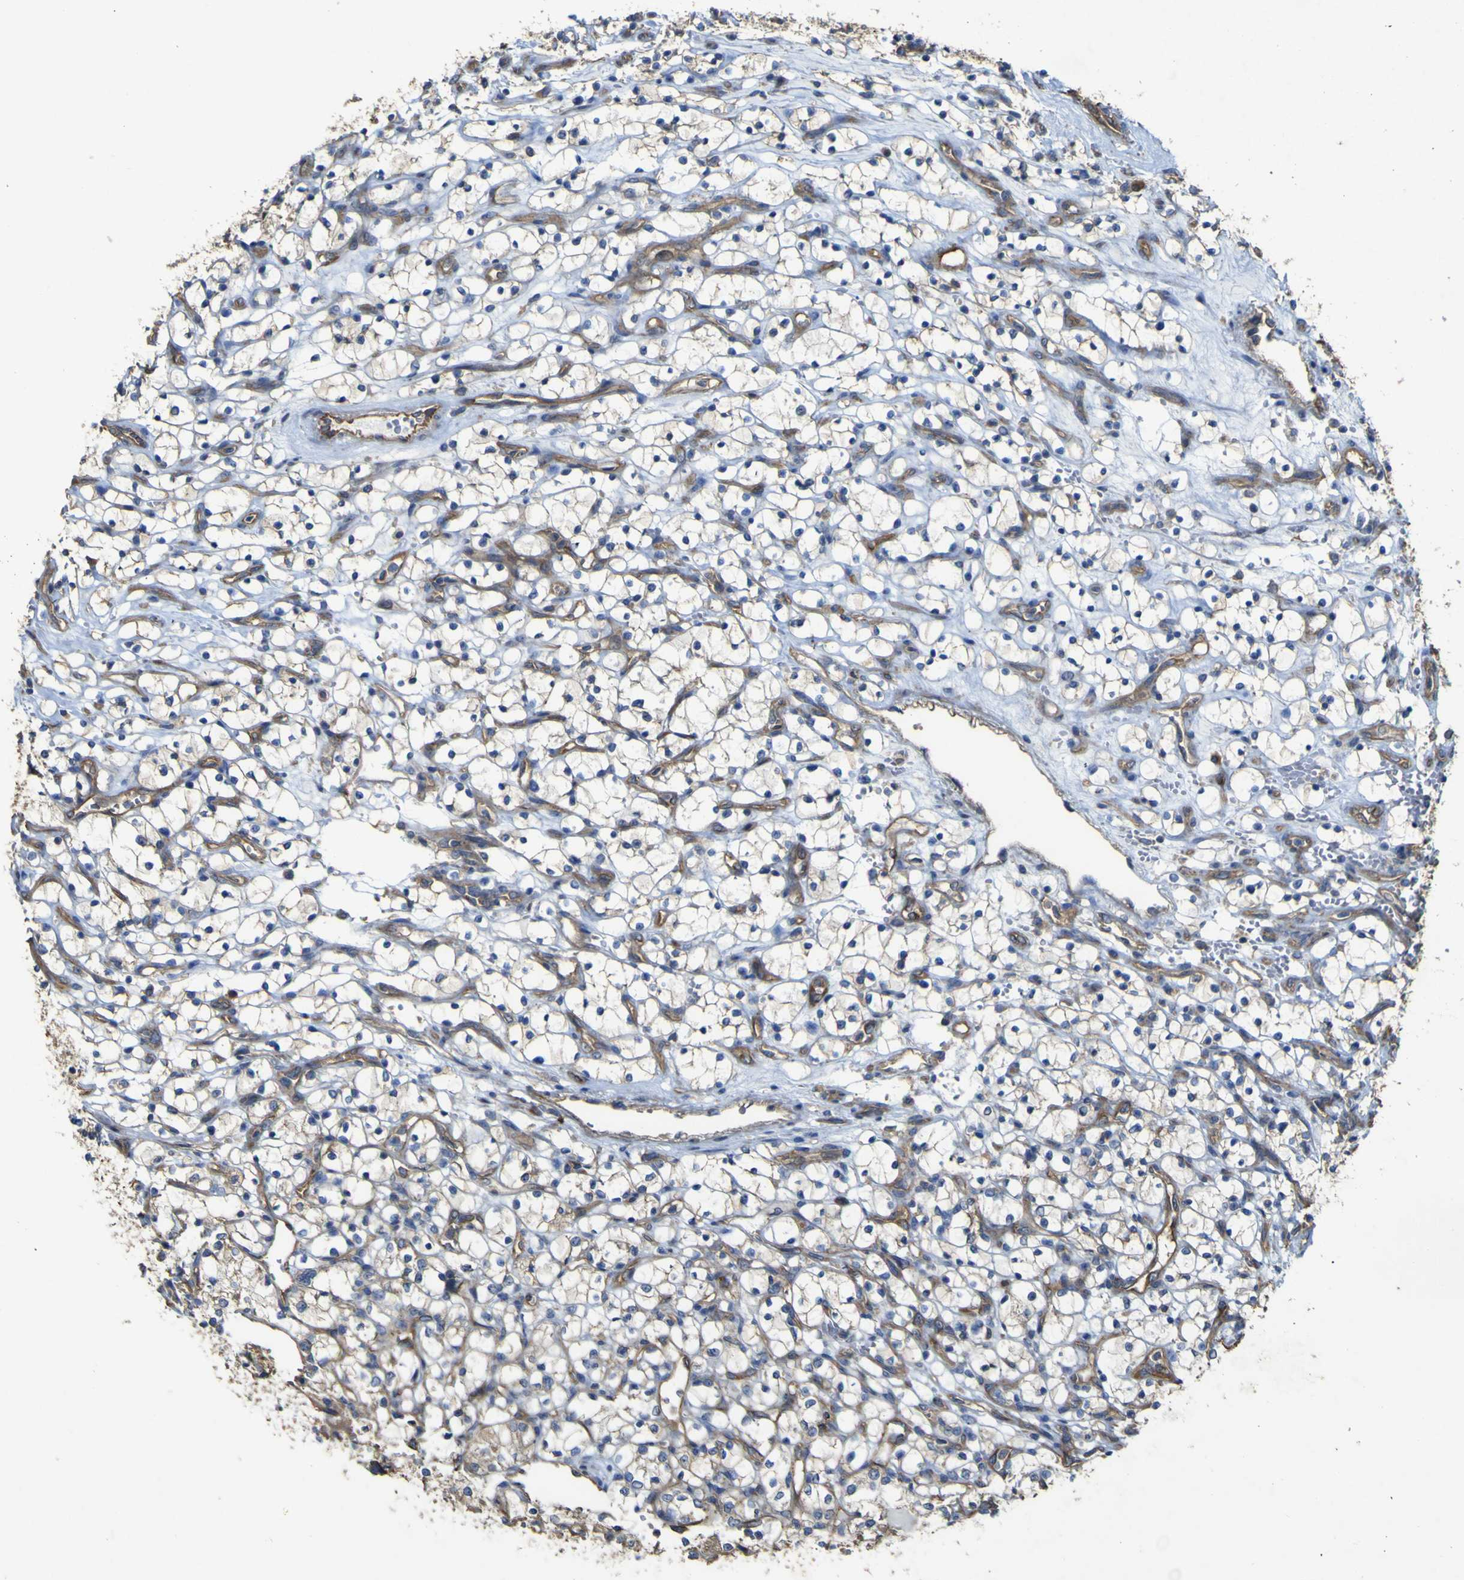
{"staining": {"intensity": "weak", "quantity": "<25%", "location": "cytoplasmic/membranous"}, "tissue": "renal cancer", "cell_type": "Tumor cells", "image_type": "cancer", "snomed": [{"axis": "morphology", "description": "Adenocarcinoma, NOS"}, {"axis": "topography", "description": "Kidney"}], "caption": "Immunohistochemistry (IHC) histopathology image of neoplastic tissue: renal cancer (adenocarcinoma) stained with DAB (3,3'-diaminobenzidine) demonstrates no significant protein staining in tumor cells.", "gene": "TNFSF15", "patient": {"sex": "female", "age": 69}}